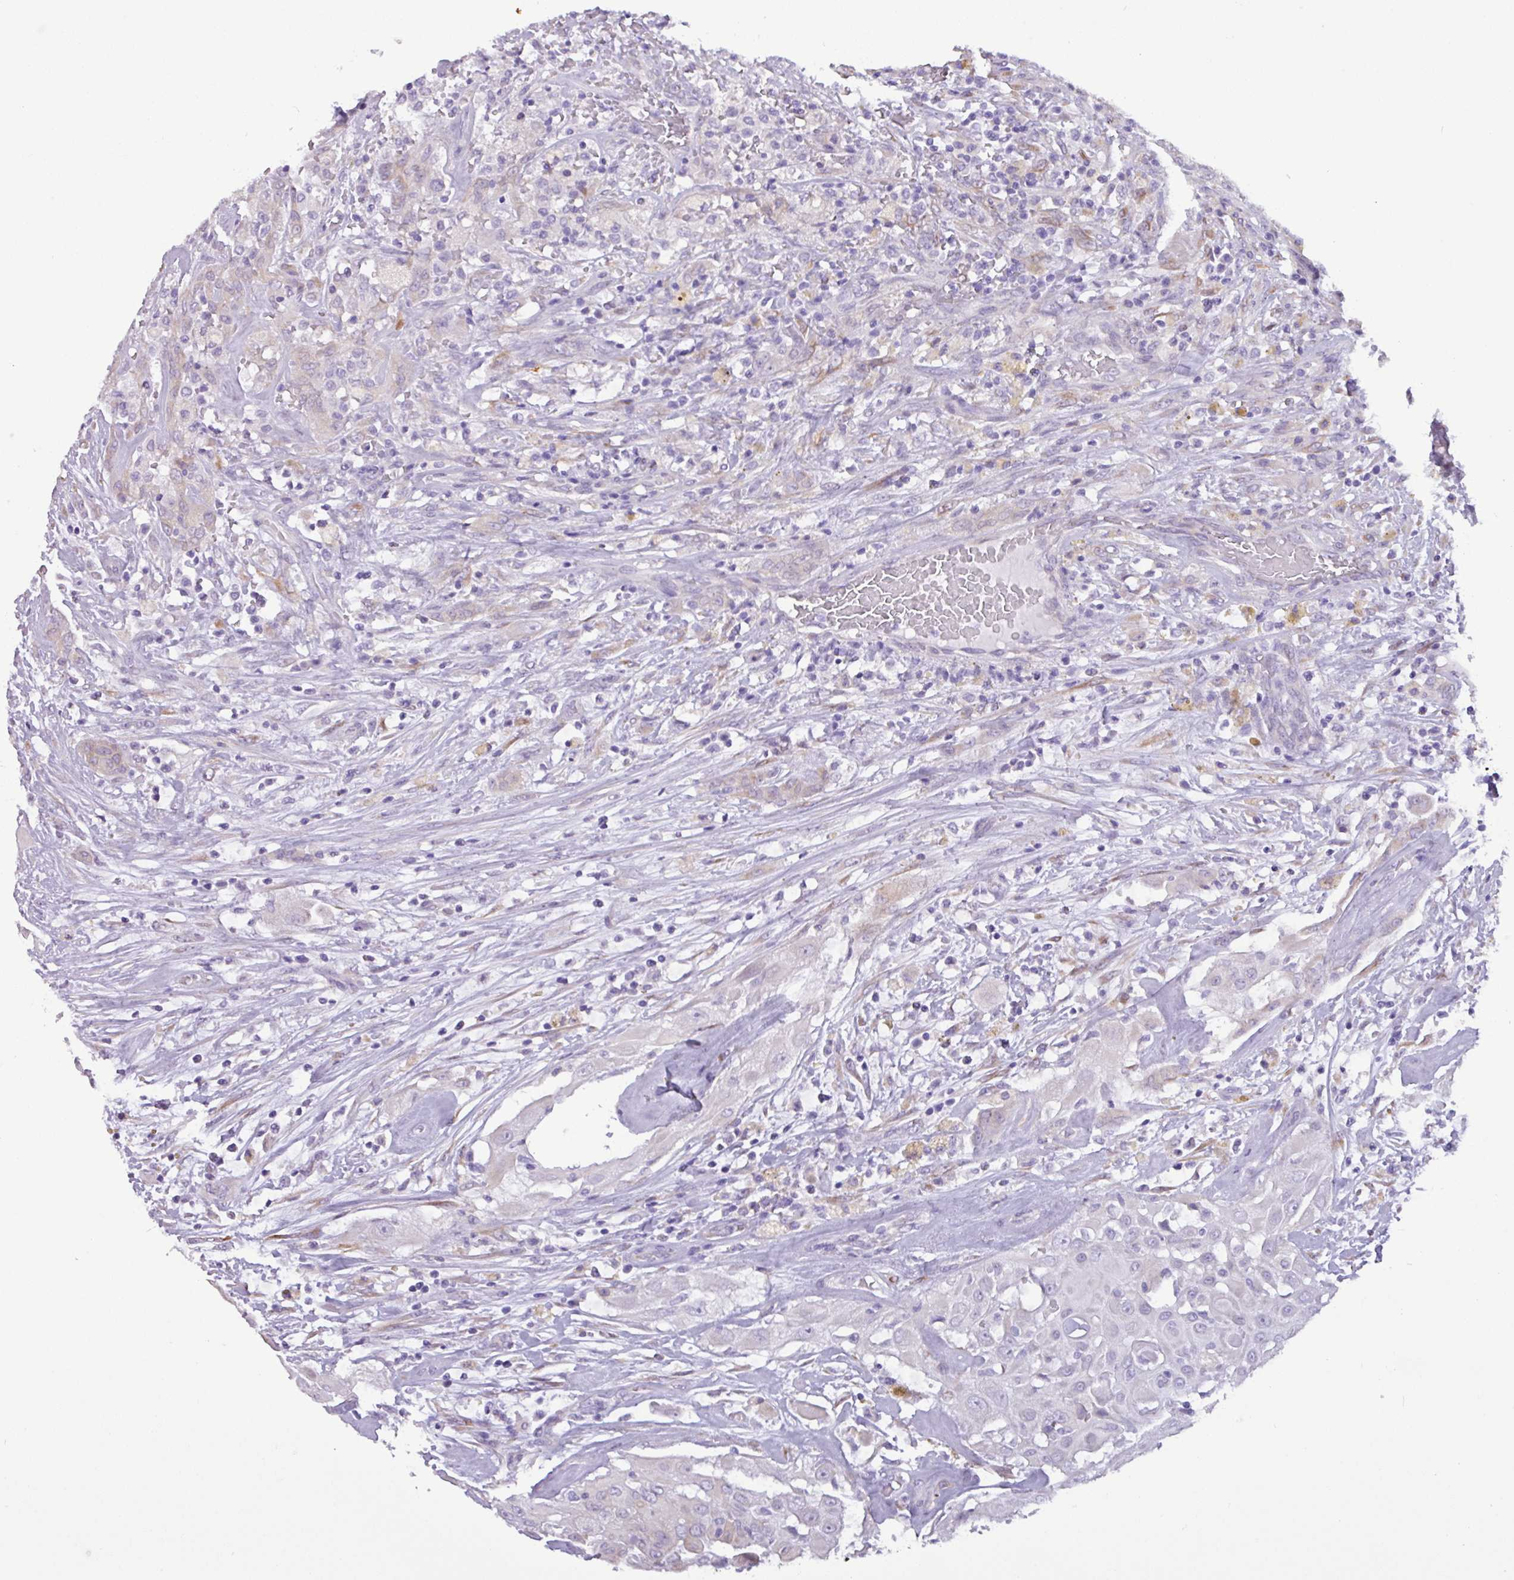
{"staining": {"intensity": "negative", "quantity": "none", "location": "none"}, "tissue": "thyroid cancer", "cell_type": "Tumor cells", "image_type": "cancer", "snomed": [{"axis": "morphology", "description": "Papillary adenocarcinoma, NOS"}, {"axis": "topography", "description": "Thyroid gland"}], "caption": "DAB immunohistochemical staining of human thyroid papillary adenocarcinoma exhibits no significant expression in tumor cells.", "gene": "SLC38A1", "patient": {"sex": "female", "age": 59}}